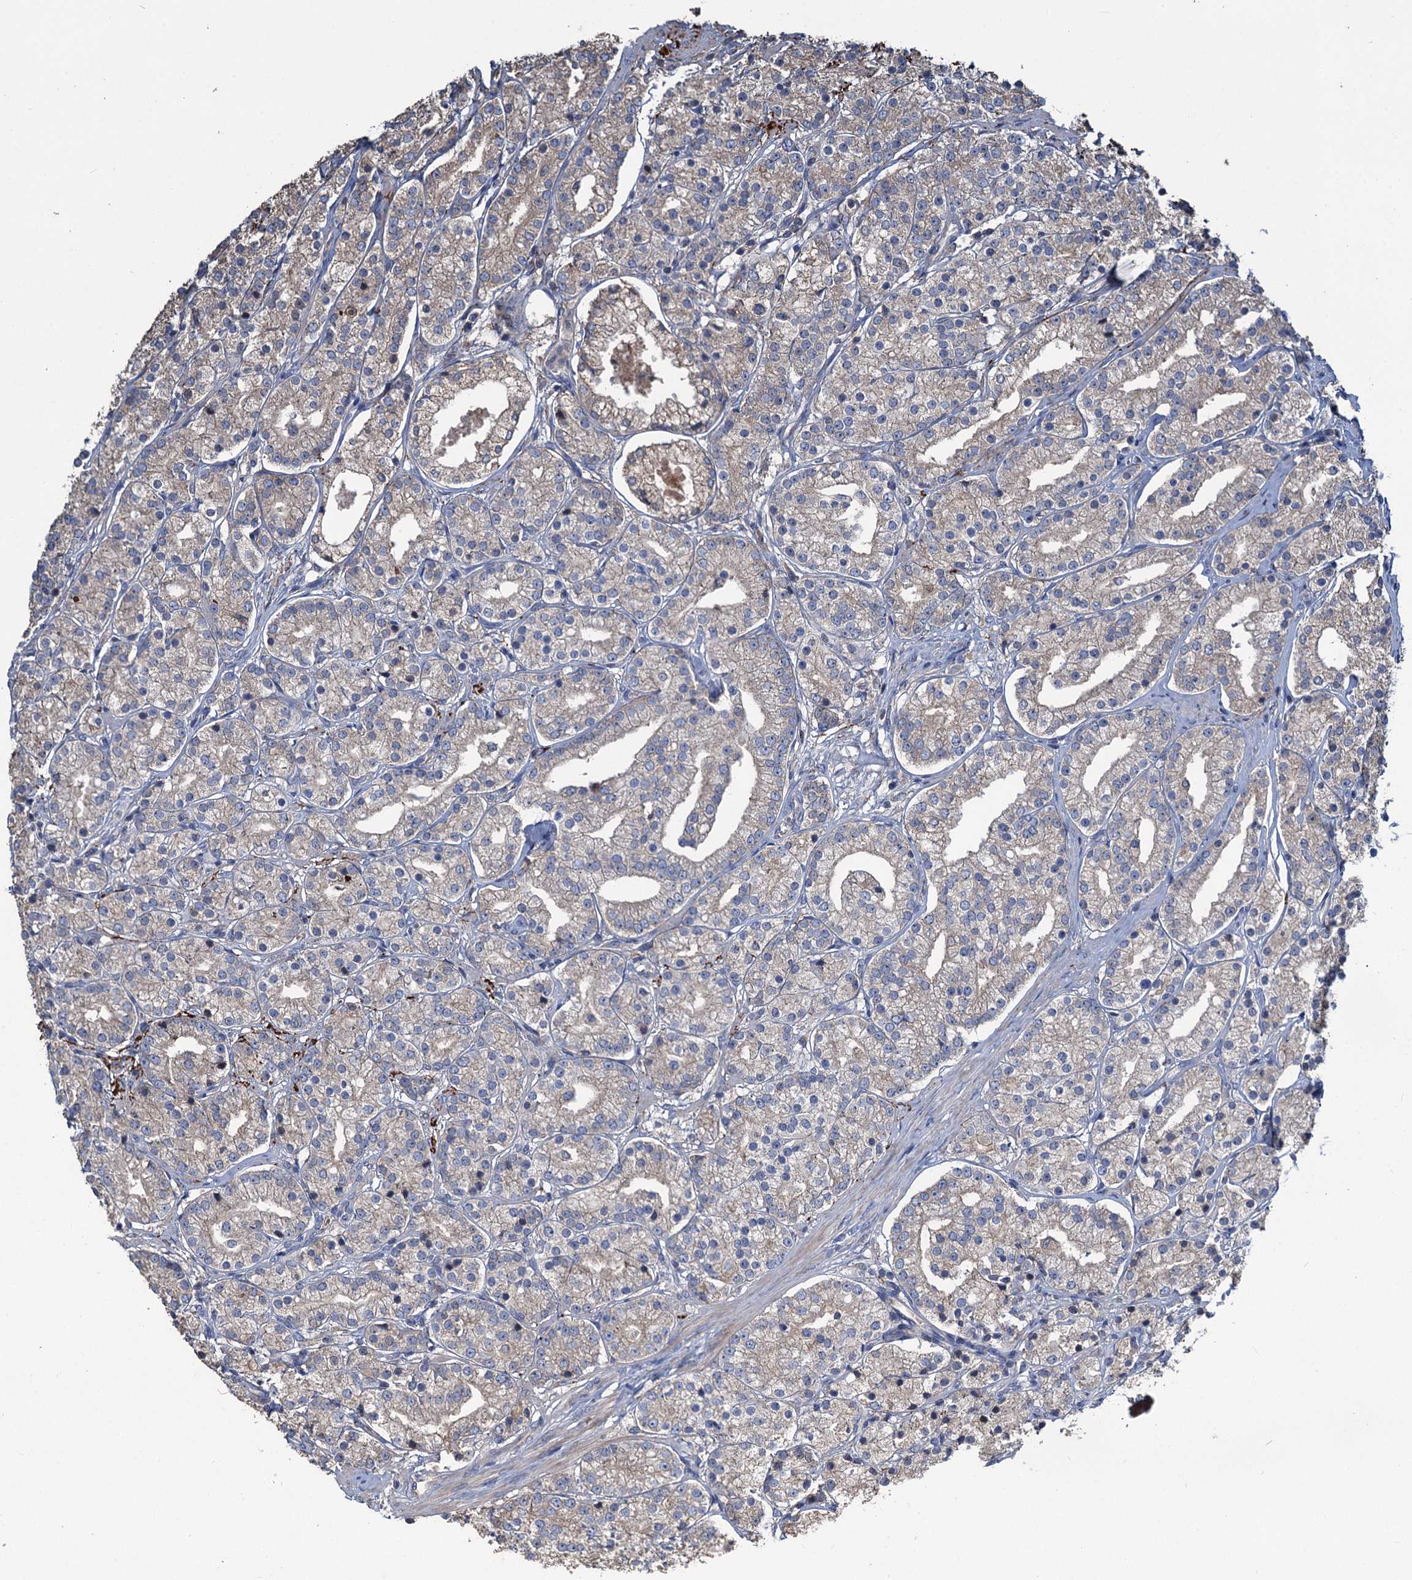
{"staining": {"intensity": "weak", "quantity": "25%-75%", "location": "cytoplasmic/membranous"}, "tissue": "prostate cancer", "cell_type": "Tumor cells", "image_type": "cancer", "snomed": [{"axis": "morphology", "description": "Adenocarcinoma, High grade"}, {"axis": "topography", "description": "Prostate"}], "caption": "High-magnification brightfield microscopy of prostate cancer (high-grade adenocarcinoma) stained with DAB (brown) and counterstained with hematoxylin (blue). tumor cells exhibit weak cytoplasmic/membranous expression is identified in approximately25%-75% of cells. (DAB IHC with brightfield microscopy, high magnification).", "gene": "URAD", "patient": {"sex": "male", "age": 69}}